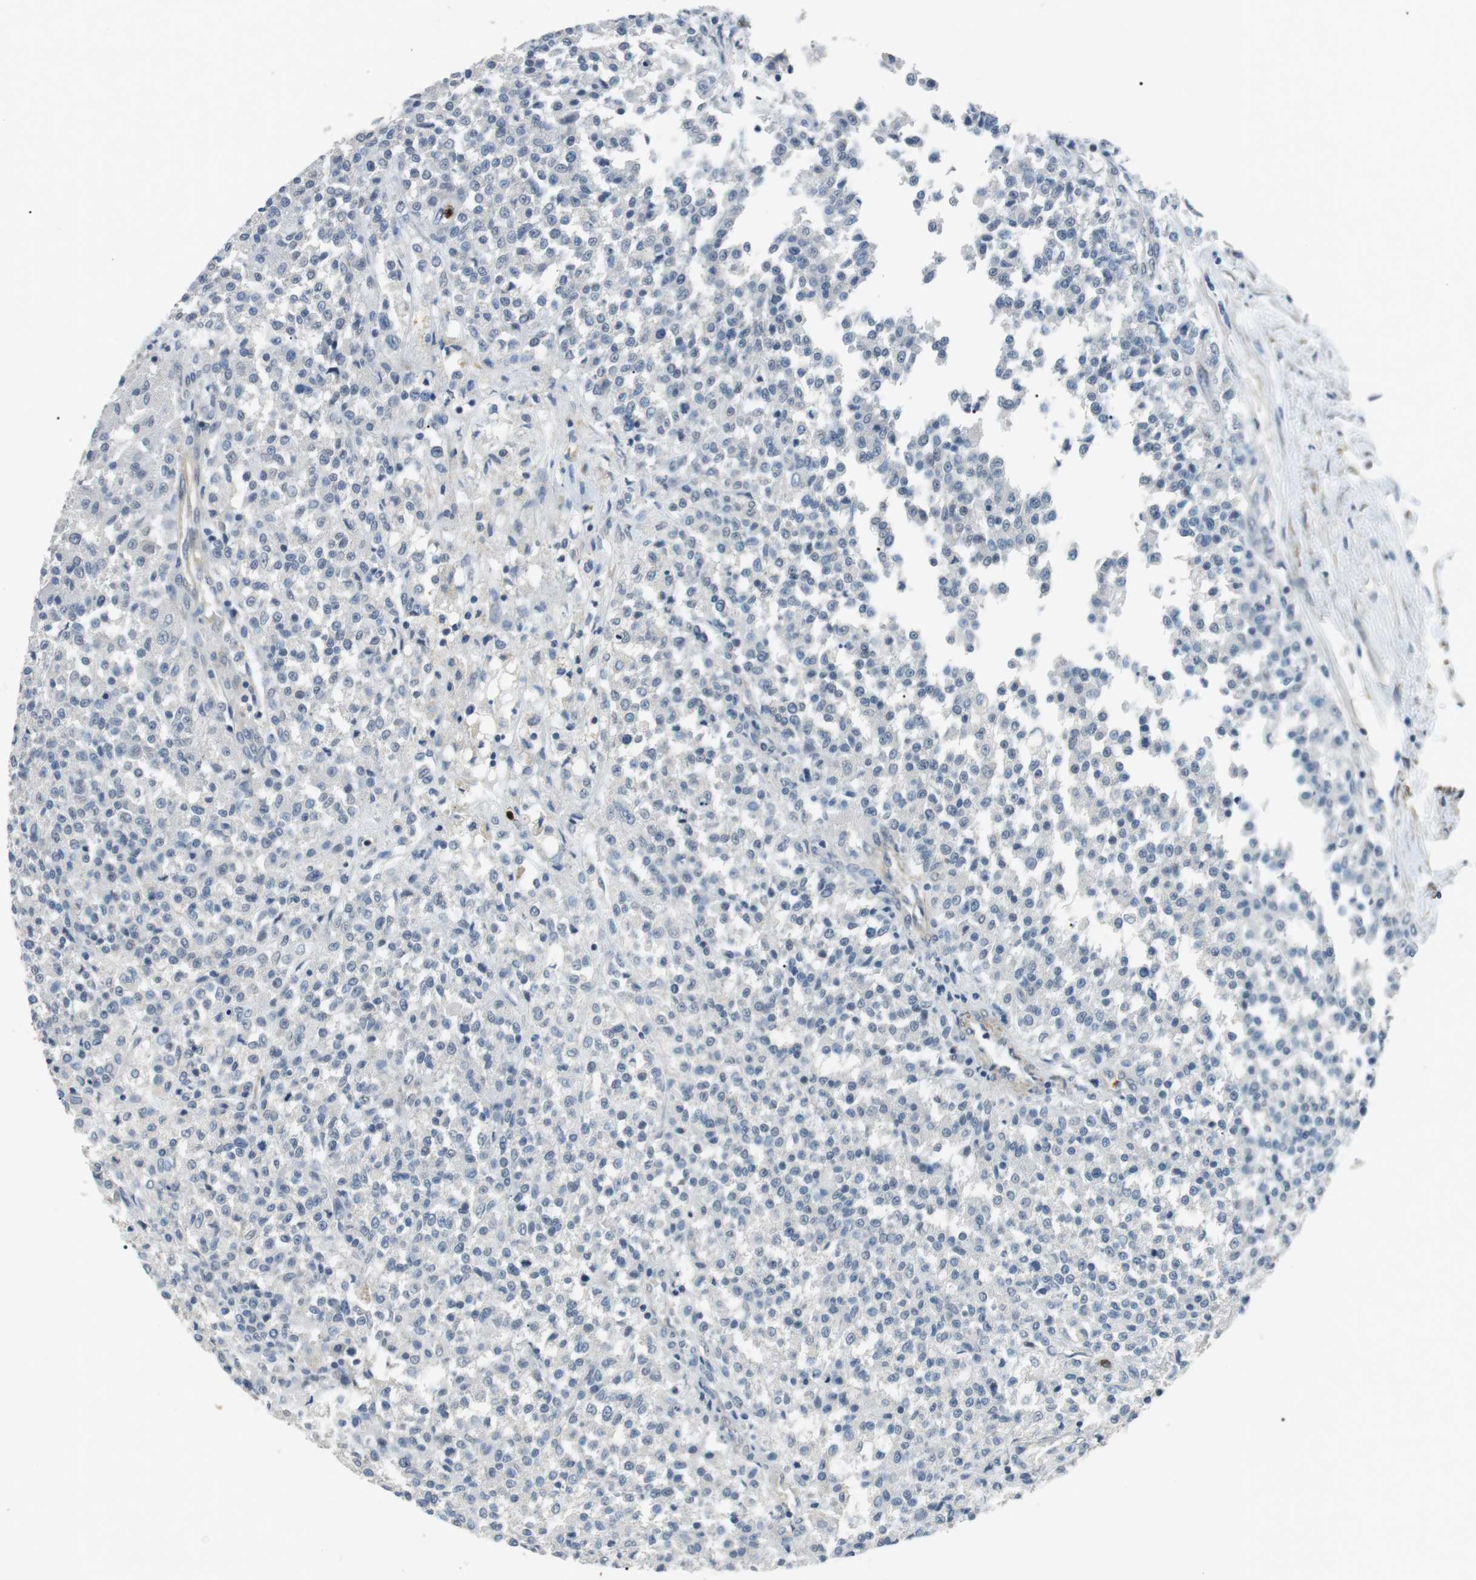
{"staining": {"intensity": "negative", "quantity": "none", "location": "none"}, "tissue": "testis cancer", "cell_type": "Tumor cells", "image_type": "cancer", "snomed": [{"axis": "morphology", "description": "Seminoma, NOS"}, {"axis": "topography", "description": "Testis"}], "caption": "IHC of human testis seminoma shows no positivity in tumor cells.", "gene": "GZMM", "patient": {"sex": "male", "age": 59}}